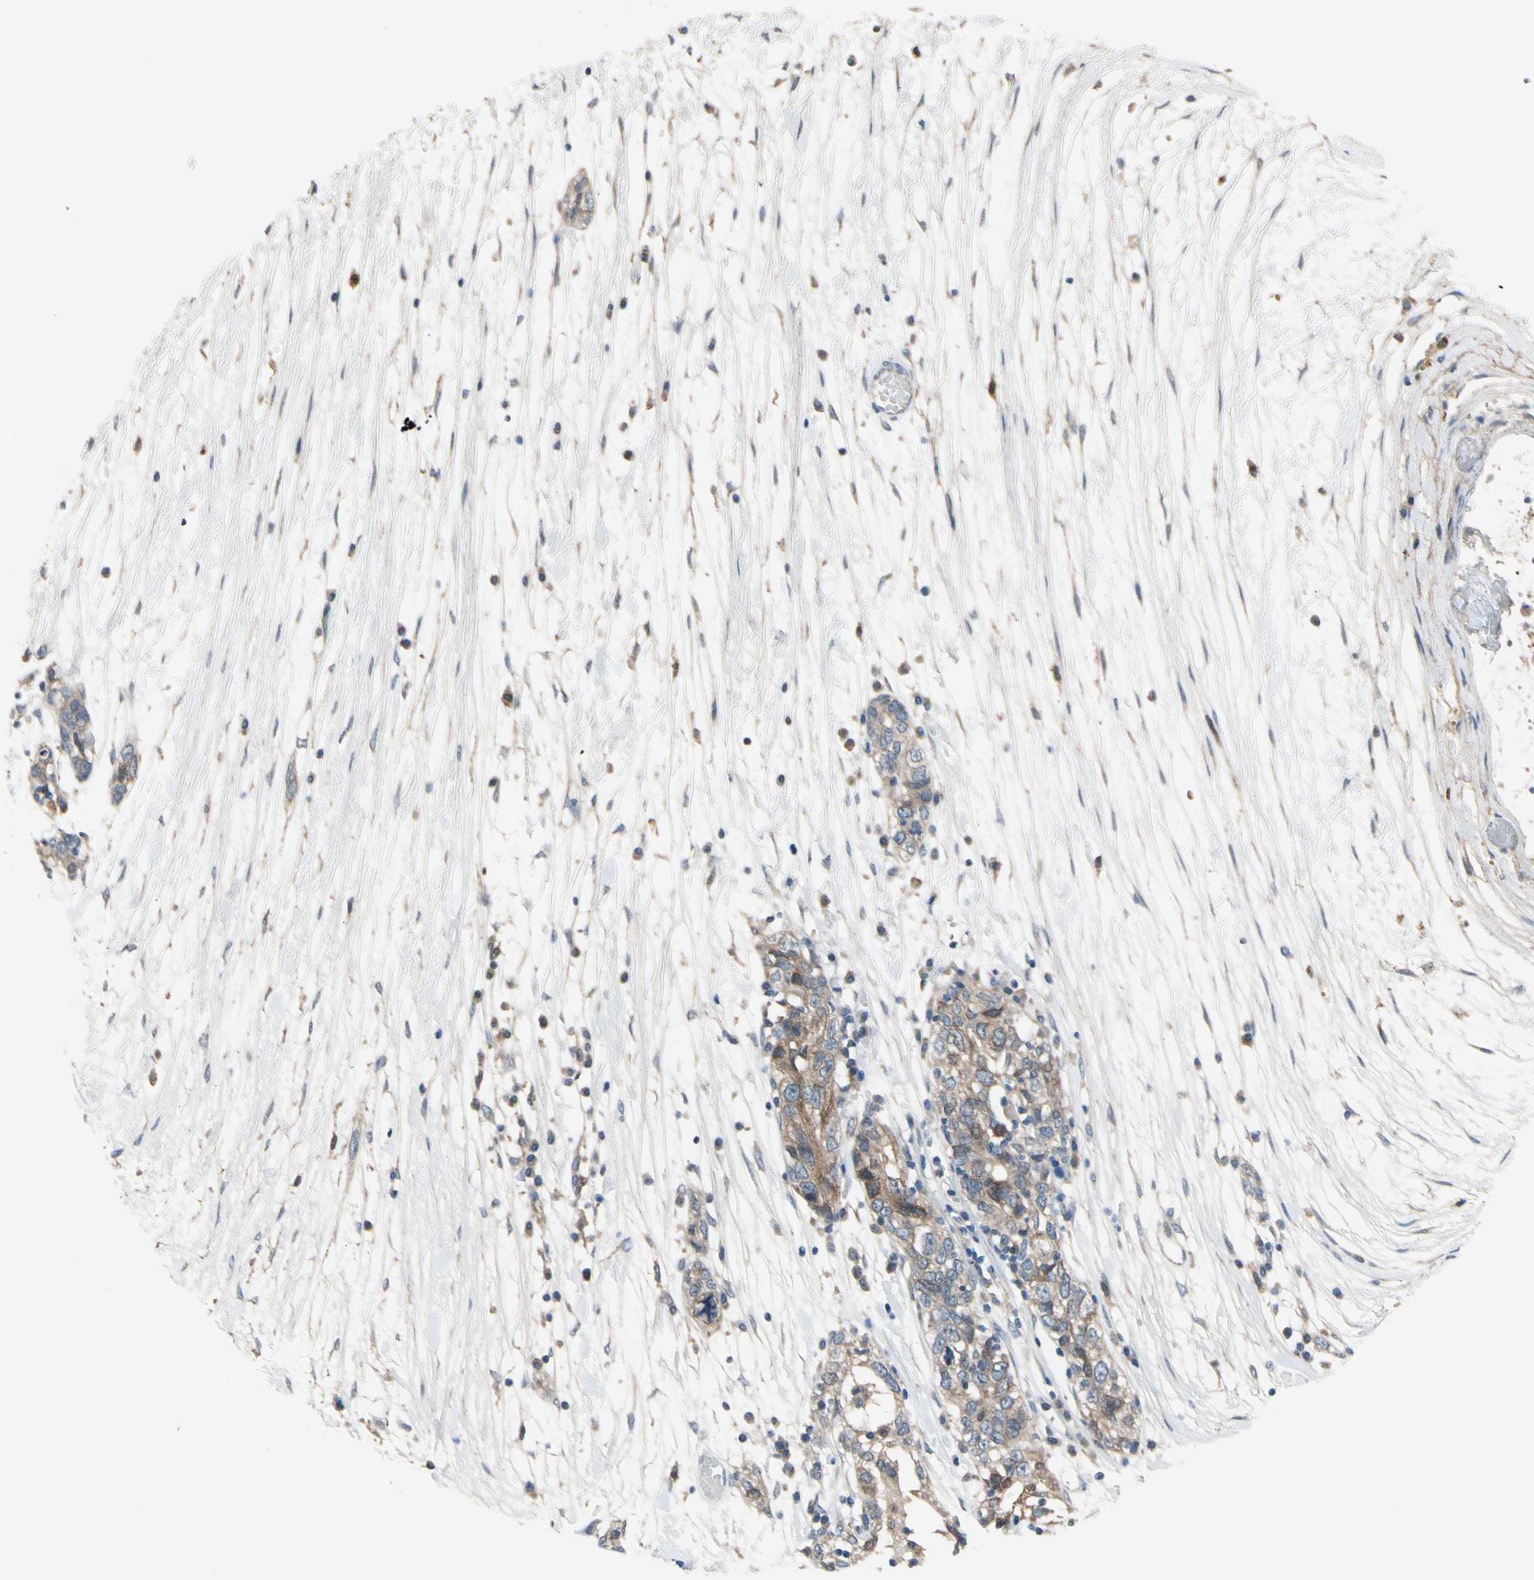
{"staining": {"intensity": "weak", "quantity": ">75%", "location": "cytoplasmic/membranous"}, "tissue": "ovarian cancer", "cell_type": "Tumor cells", "image_type": "cancer", "snomed": [{"axis": "morphology", "description": "Cystadenocarcinoma, serous, NOS"}, {"axis": "topography", "description": "Ovary"}], "caption": "Immunohistochemistry (IHC) of human ovarian serous cystadenocarcinoma shows low levels of weak cytoplasmic/membranous positivity in approximately >75% of tumor cells.", "gene": "PRXL2A", "patient": {"sex": "female", "age": 71}}